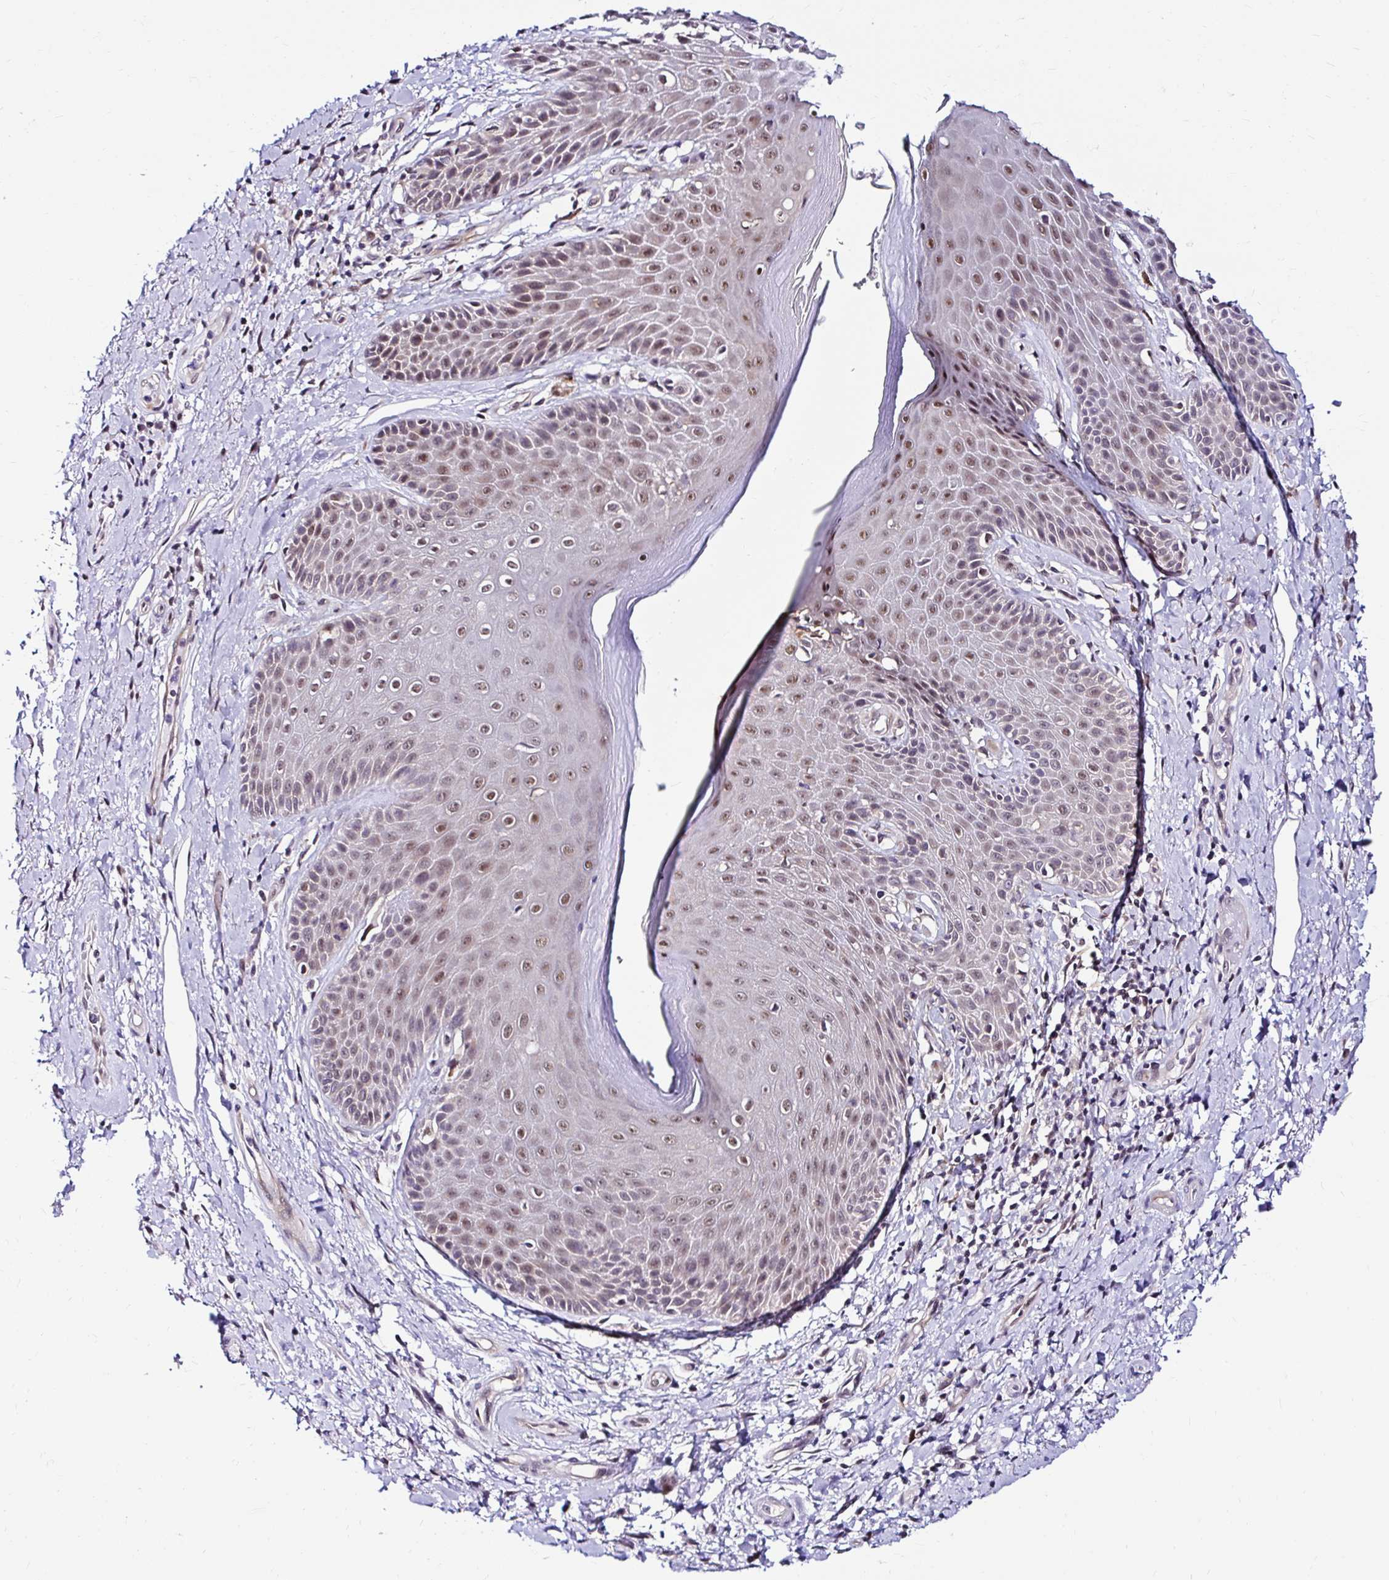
{"staining": {"intensity": "moderate", "quantity": "25%-75%", "location": "nuclear"}, "tissue": "skin", "cell_type": "Epidermal cells", "image_type": "normal", "snomed": [{"axis": "morphology", "description": "Normal tissue, NOS"}, {"axis": "topography", "description": "Anal"}, {"axis": "topography", "description": "Peripheral nerve tissue"}], "caption": "A high-resolution image shows immunohistochemistry staining of benign skin, which reveals moderate nuclear staining in approximately 25%-75% of epidermal cells.", "gene": "PSMD3", "patient": {"sex": "male", "age": 51}}